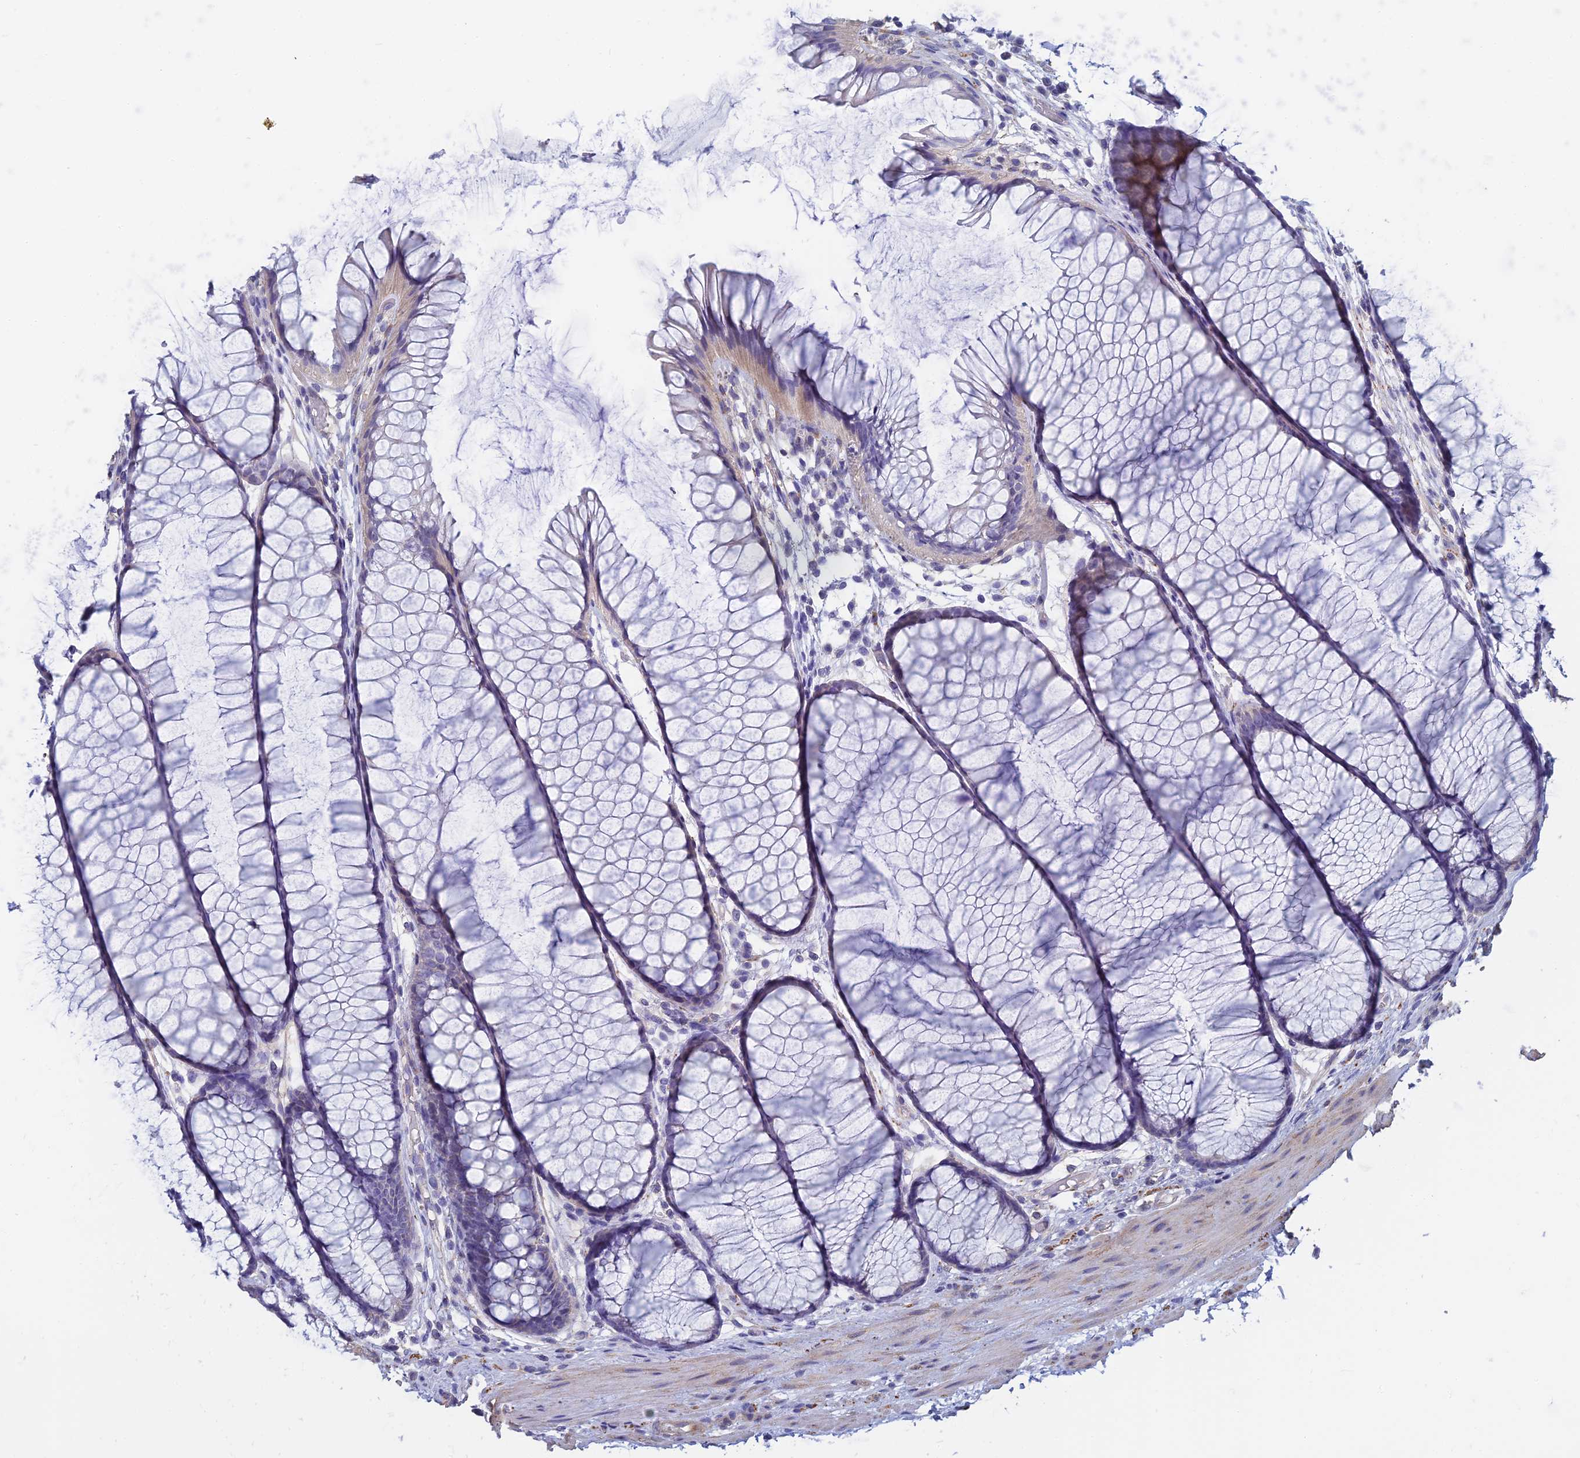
{"staining": {"intensity": "negative", "quantity": "none", "location": "none"}, "tissue": "colon", "cell_type": "Endothelial cells", "image_type": "normal", "snomed": [{"axis": "morphology", "description": "Normal tissue, NOS"}, {"axis": "topography", "description": "Colon"}], "caption": "IHC of benign human colon demonstrates no staining in endothelial cells.", "gene": "PCDHA5", "patient": {"sex": "female", "age": 82}}